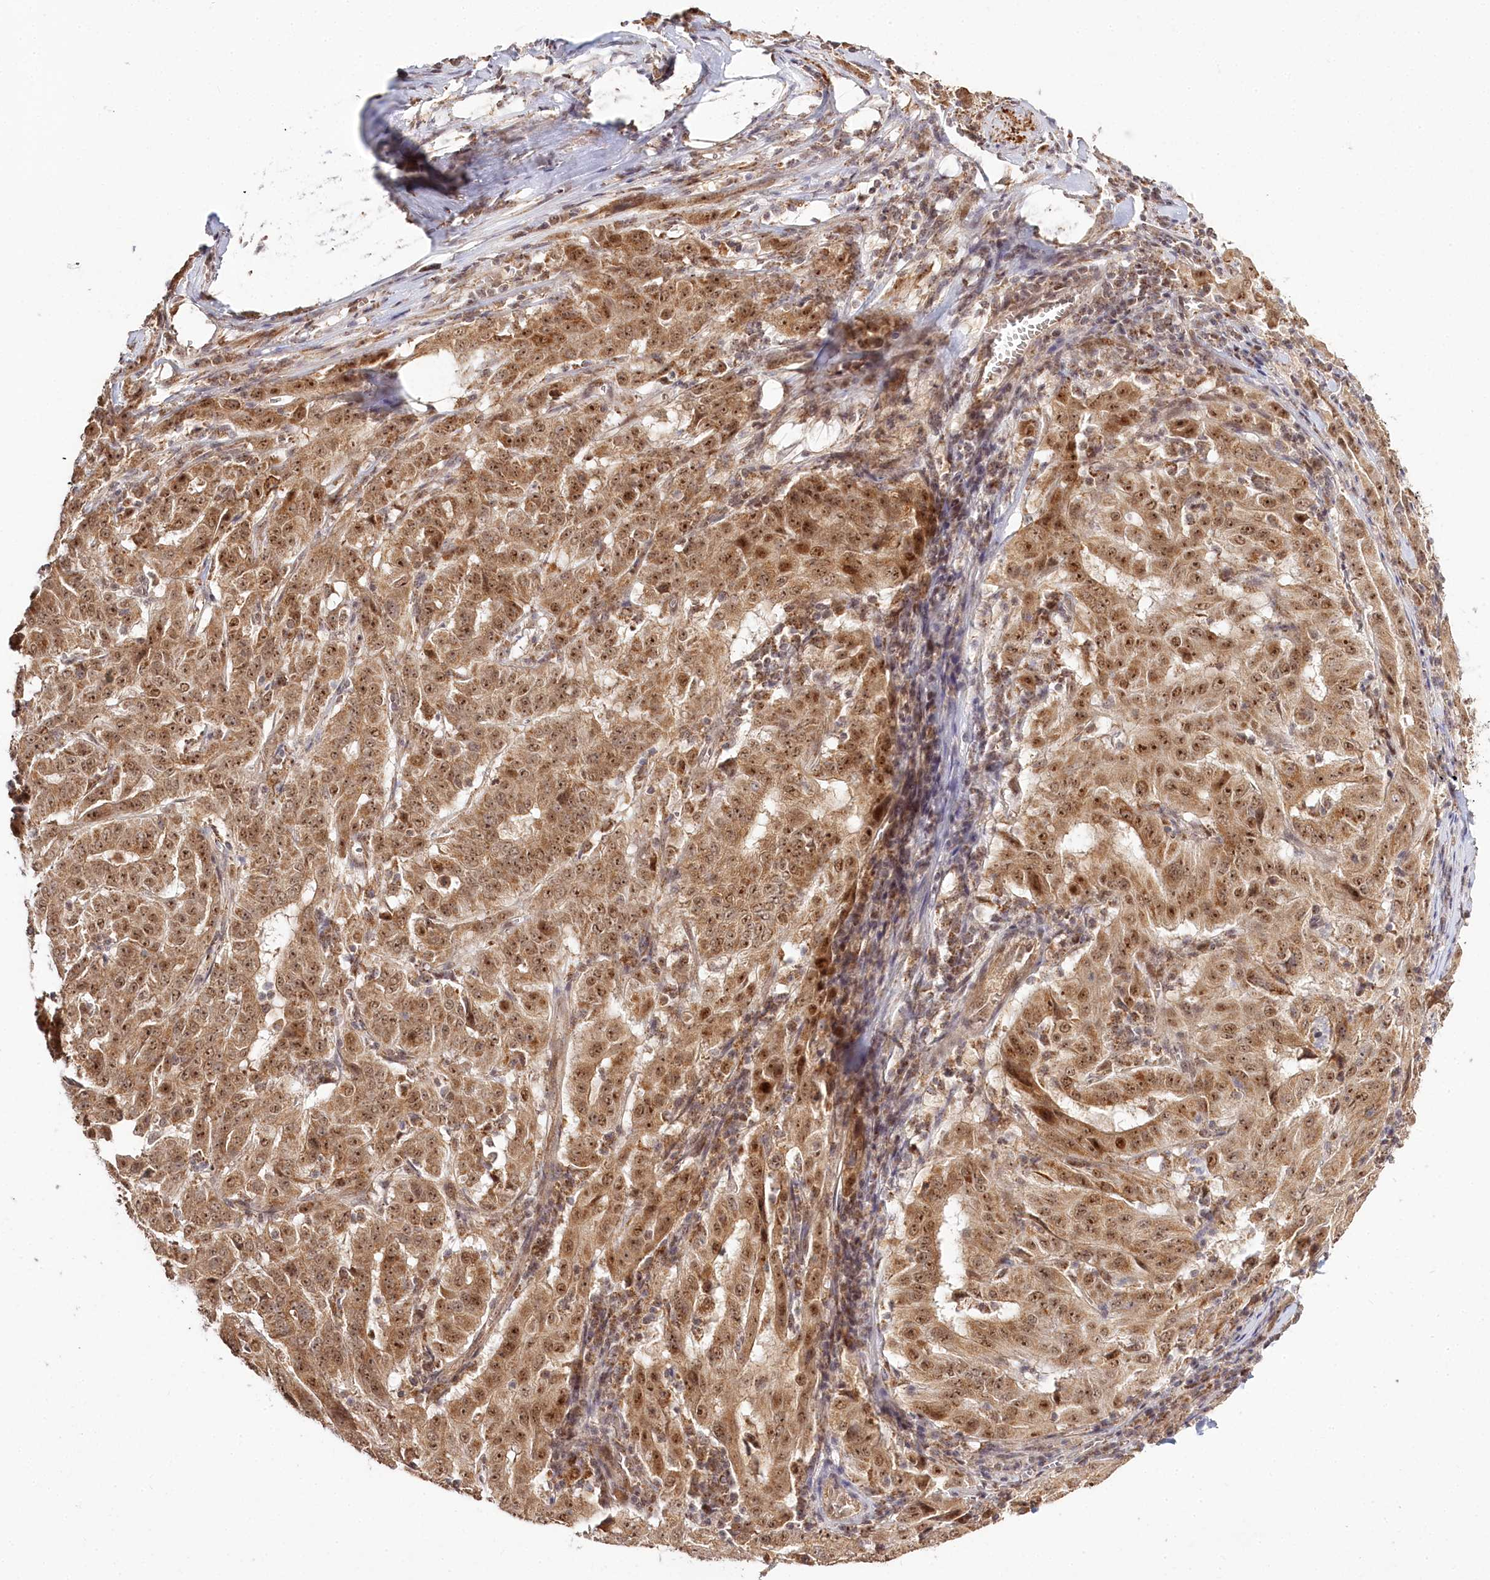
{"staining": {"intensity": "moderate", "quantity": ">75%", "location": "cytoplasmic/membranous,nuclear"}, "tissue": "pancreatic cancer", "cell_type": "Tumor cells", "image_type": "cancer", "snomed": [{"axis": "morphology", "description": "Adenocarcinoma, NOS"}, {"axis": "topography", "description": "Pancreas"}], "caption": "Immunohistochemical staining of human pancreatic cancer (adenocarcinoma) reveals medium levels of moderate cytoplasmic/membranous and nuclear staining in about >75% of tumor cells. (DAB IHC with brightfield microscopy, high magnification).", "gene": "RTN4IP1", "patient": {"sex": "male", "age": 63}}